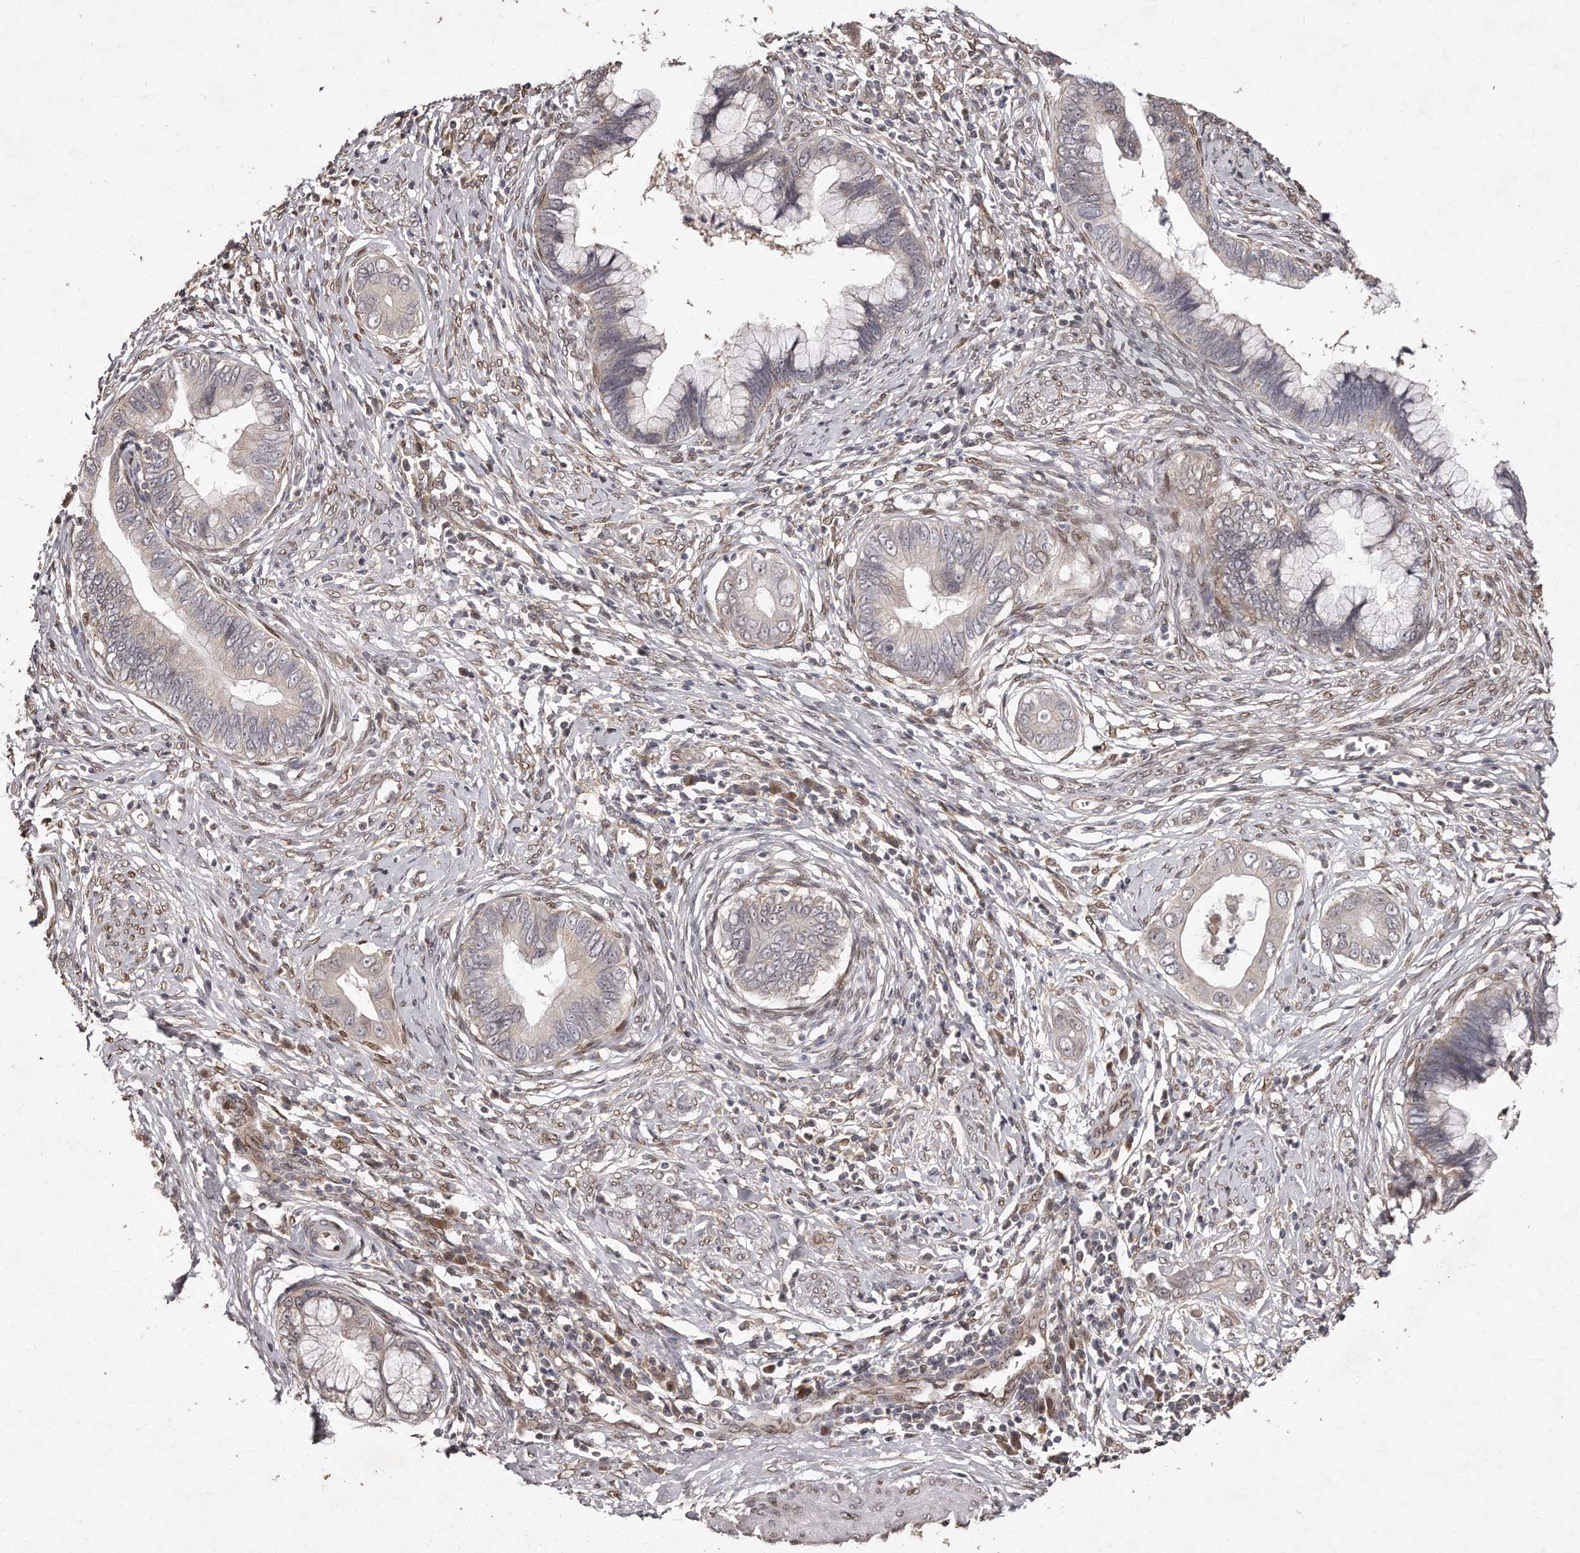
{"staining": {"intensity": "negative", "quantity": "none", "location": "none"}, "tissue": "cervical cancer", "cell_type": "Tumor cells", "image_type": "cancer", "snomed": [{"axis": "morphology", "description": "Adenocarcinoma, NOS"}, {"axis": "topography", "description": "Cervix"}], "caption": "This is a histopathology image of immunohistochemistry staining of cervical cancer (adenocarcinoma), which shows no expression in tumor cells.", "gene": "HASPIN", "patient": {"sex": "female", "age": 44}}